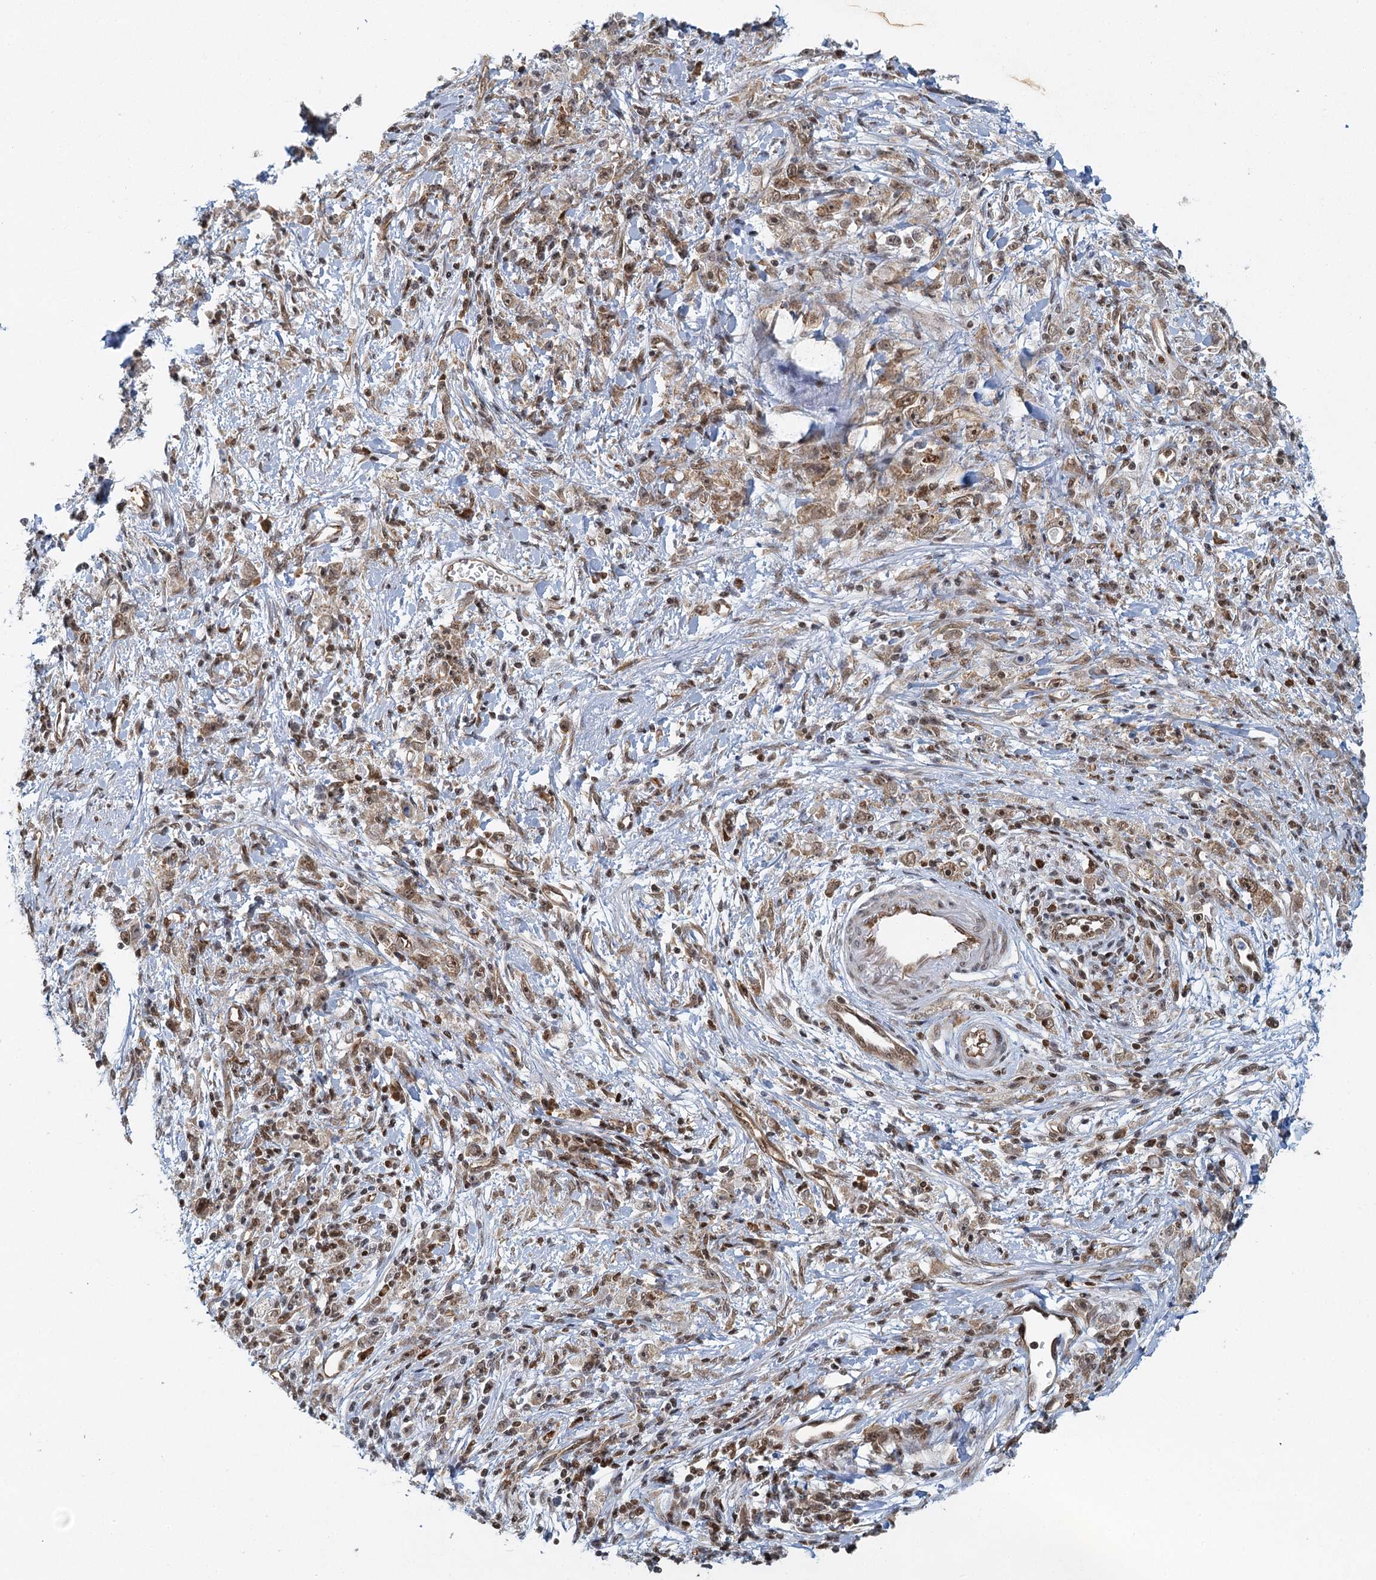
{"staining": {"intensity": "moderate", "quantity": ">75%", "location": "nuclear"}, "tissue": "stomach cancer", "cell_type": "Tumor cells", "image_type": "cancer", "snomed": [{"axis": "morphology", "description": "Adenocarcinoma, NOS"}, {"axis": "topography", "description": "Stomach"}], "caption": "Stomach adenocarcinoma stained for a protein exhibits moderate nuclear positivity in tumor cells. The protein of interest is shown in brown color, while the nuclei are stained blue.", "gene": "GPATCH11", "patient": {"sex": "female", "age": 59}}